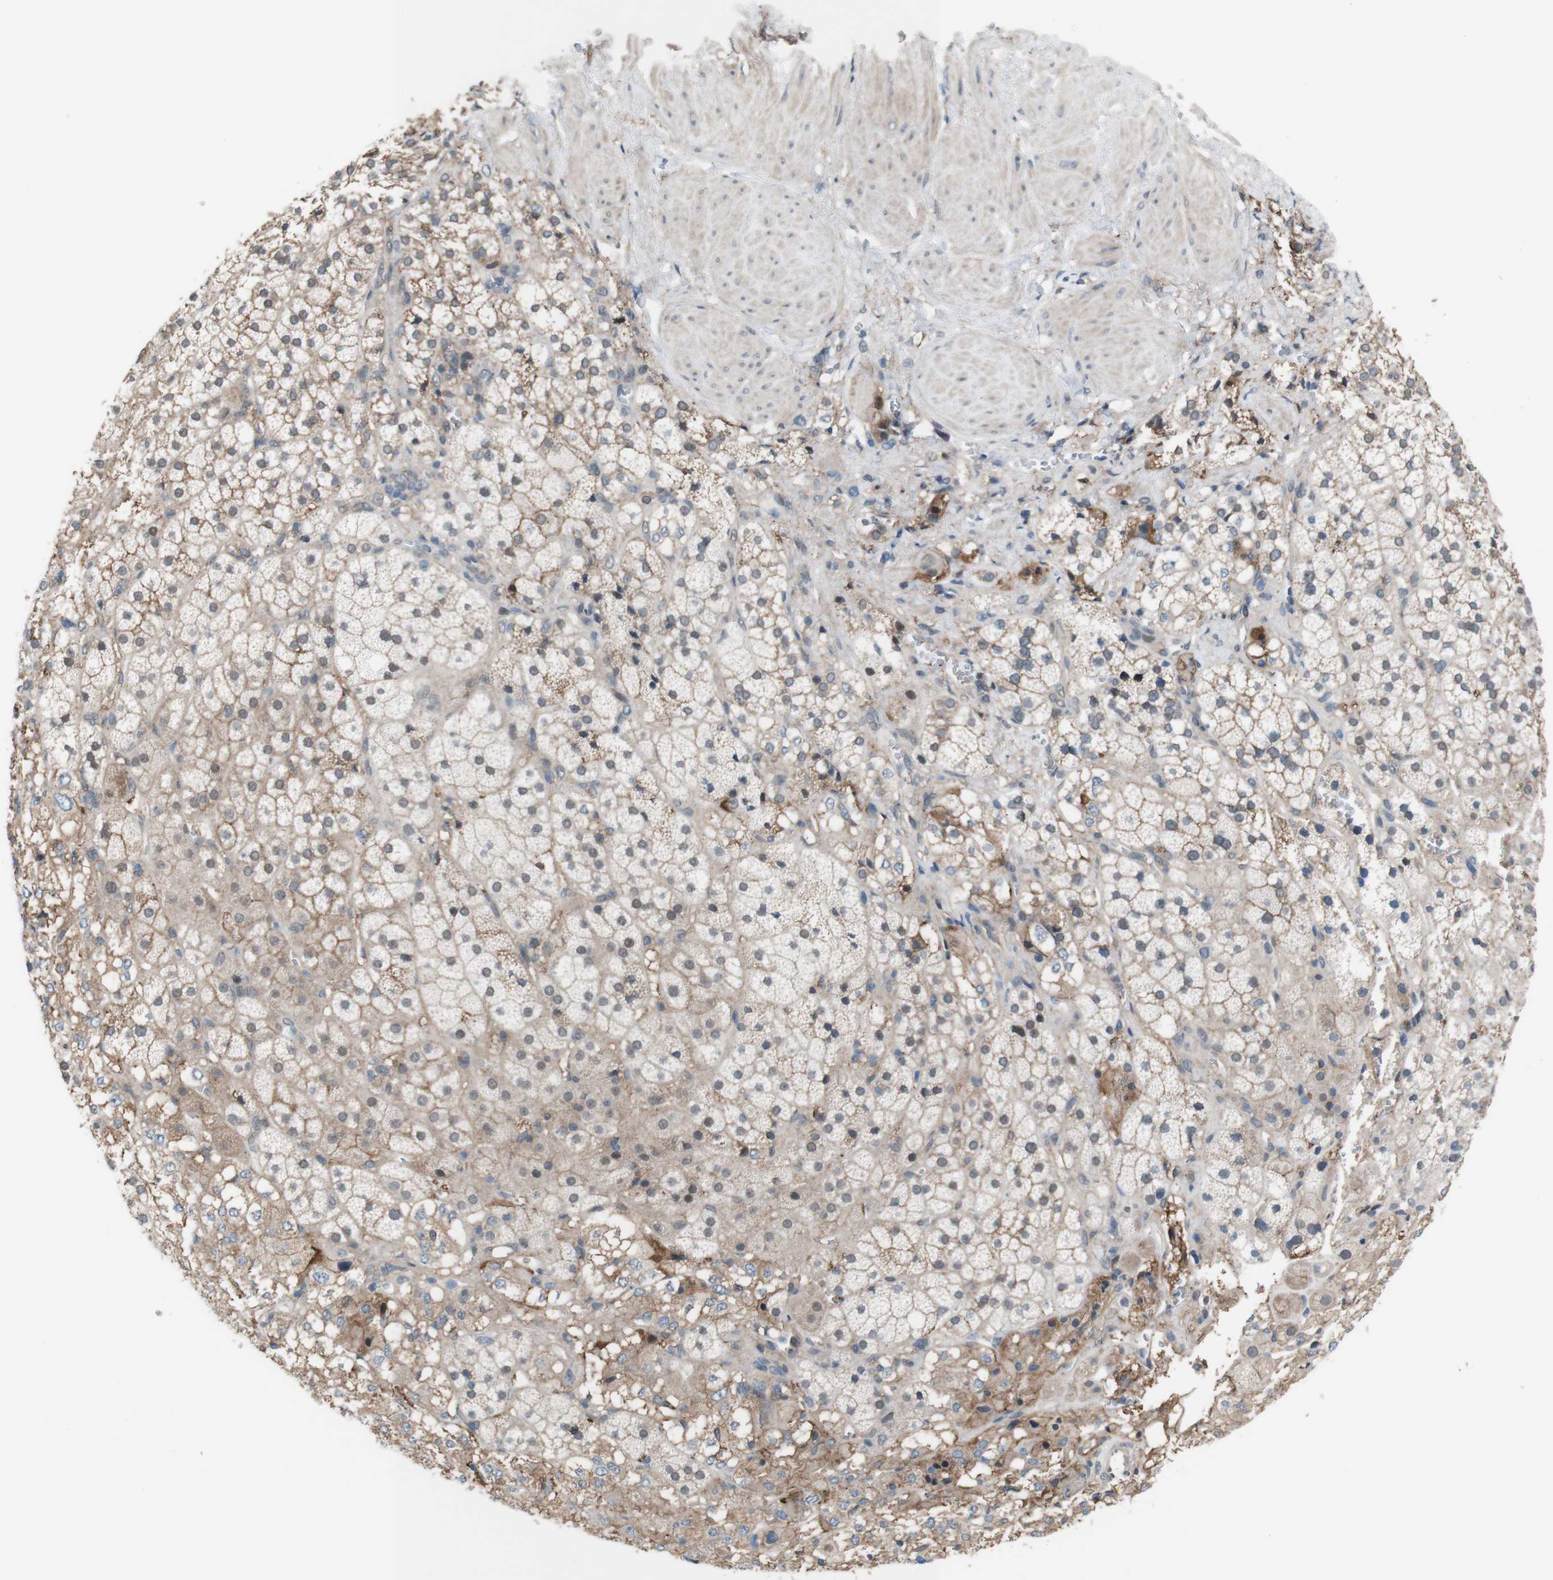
{"staining": {"intensity": "moderate", "quantity": ">75%", "location": "cytoplasmic/membranous"}, "tissue": "adrenal gland", "cell_type": "Glandular cells", "image_type": "normal", "snomed": [{"axis": "morphology", "description": "Normal tissue, NOS"}, {"axis": "topography", "description": "Adrenal gland"}], "caption": "Glandular cells reveal medium levels of moderate cytoplasmic/membranous expression in approximately >75% of cells in normal adrenal gland. The protein is shown in brown color, while the nuclei are stained blue.", "gene": "ATP2B1", "patient": {"sex": "male", "age": 56}}